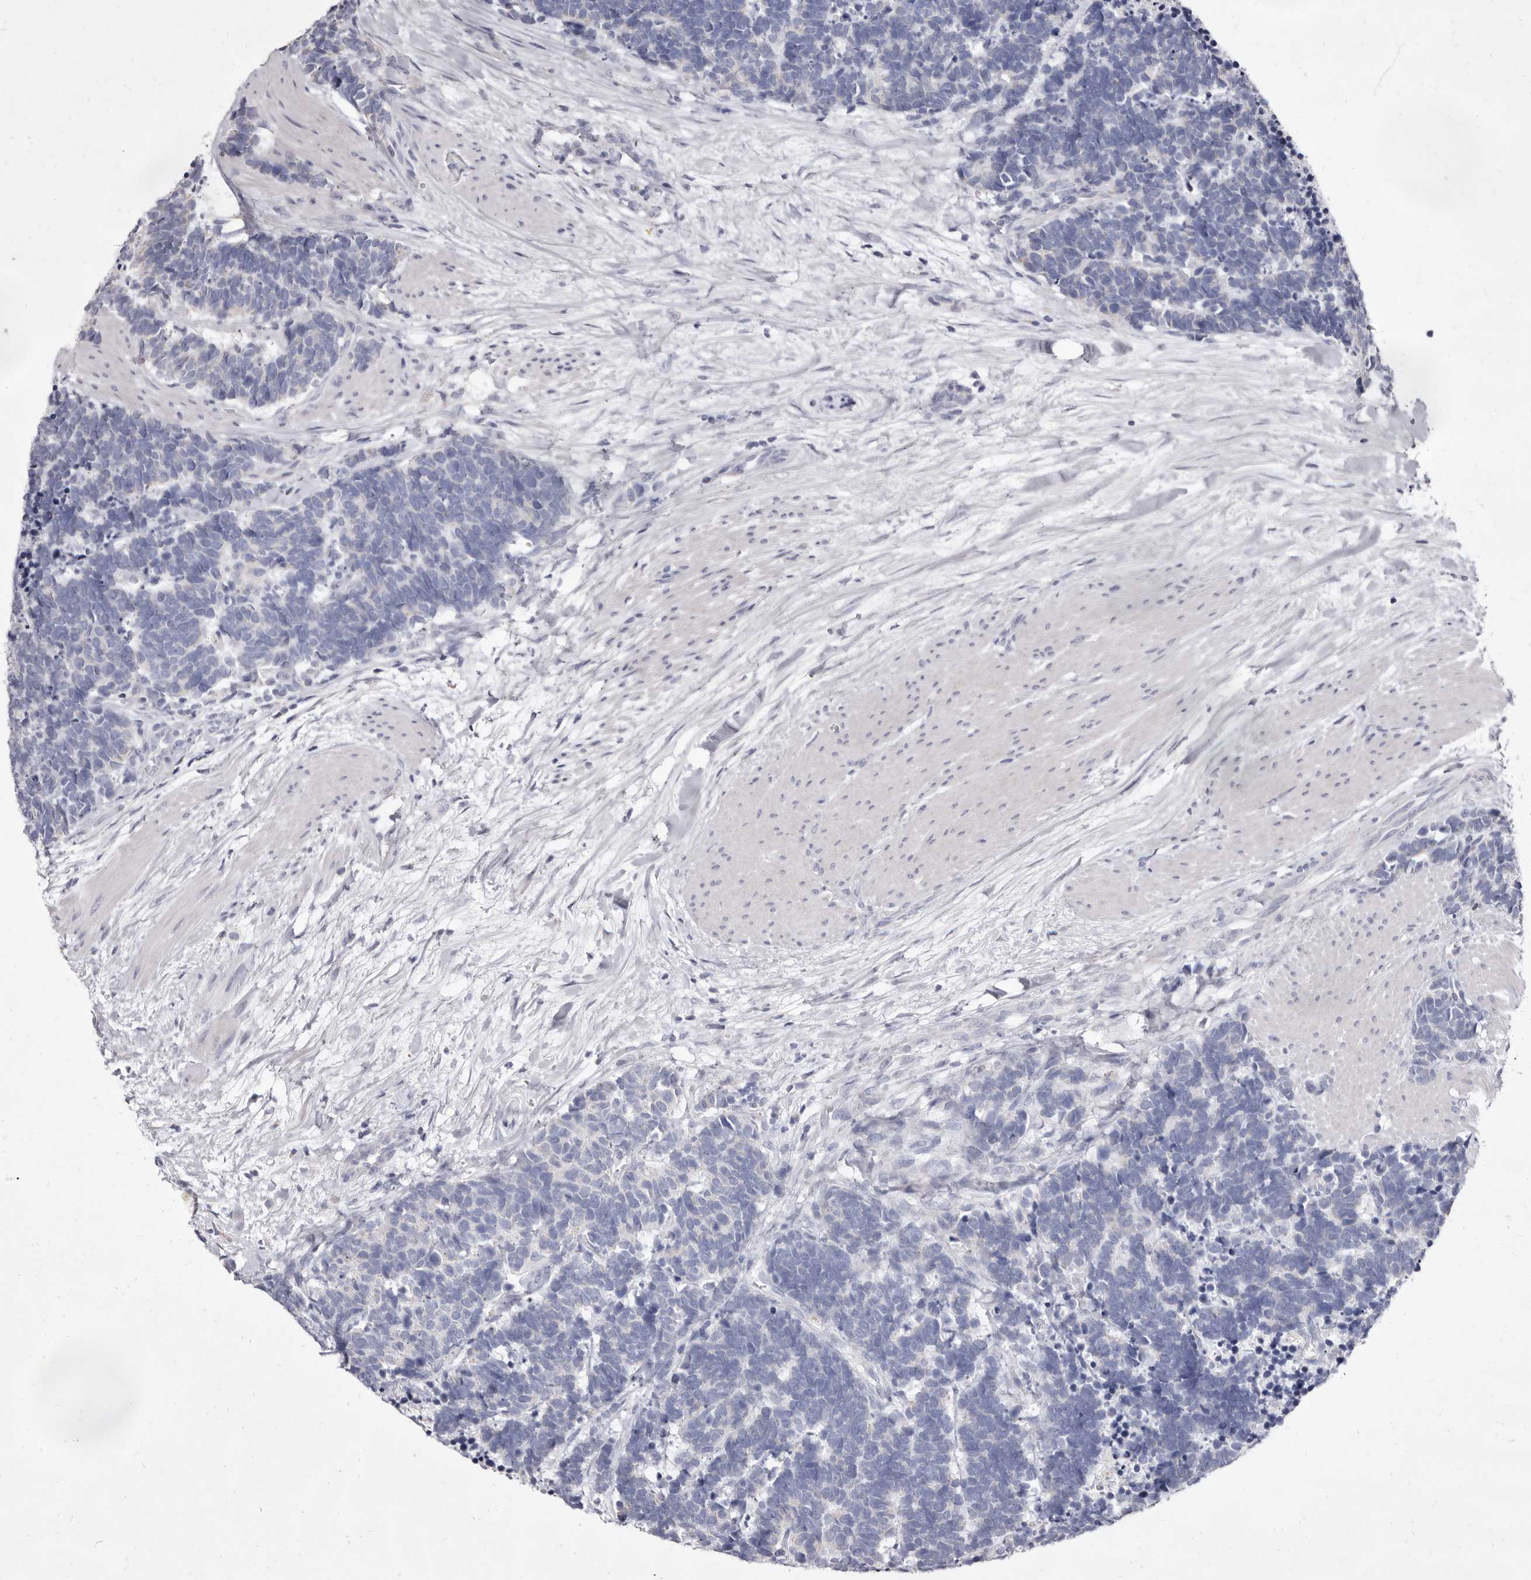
{"staining": {"intensity": "negative", "quantity": "none", "location": "none"}, "tissue": "carcinoid", "cell_type": "Tumor cells", "image_type": "cancer", "snomed": [{"axis": "morphology", "description": "Carcinoma, NOS"}, {"axis": "morphology", "description": "Carcinoid, malignant, NOS"}, {"axis": "topography", "description": "Urinary bladder"}], "caption": "There is no significant expression in tumor cells of carcinoid.", "gene": "CYP2E1", "patient": {"sex": "male", "age": 57}}